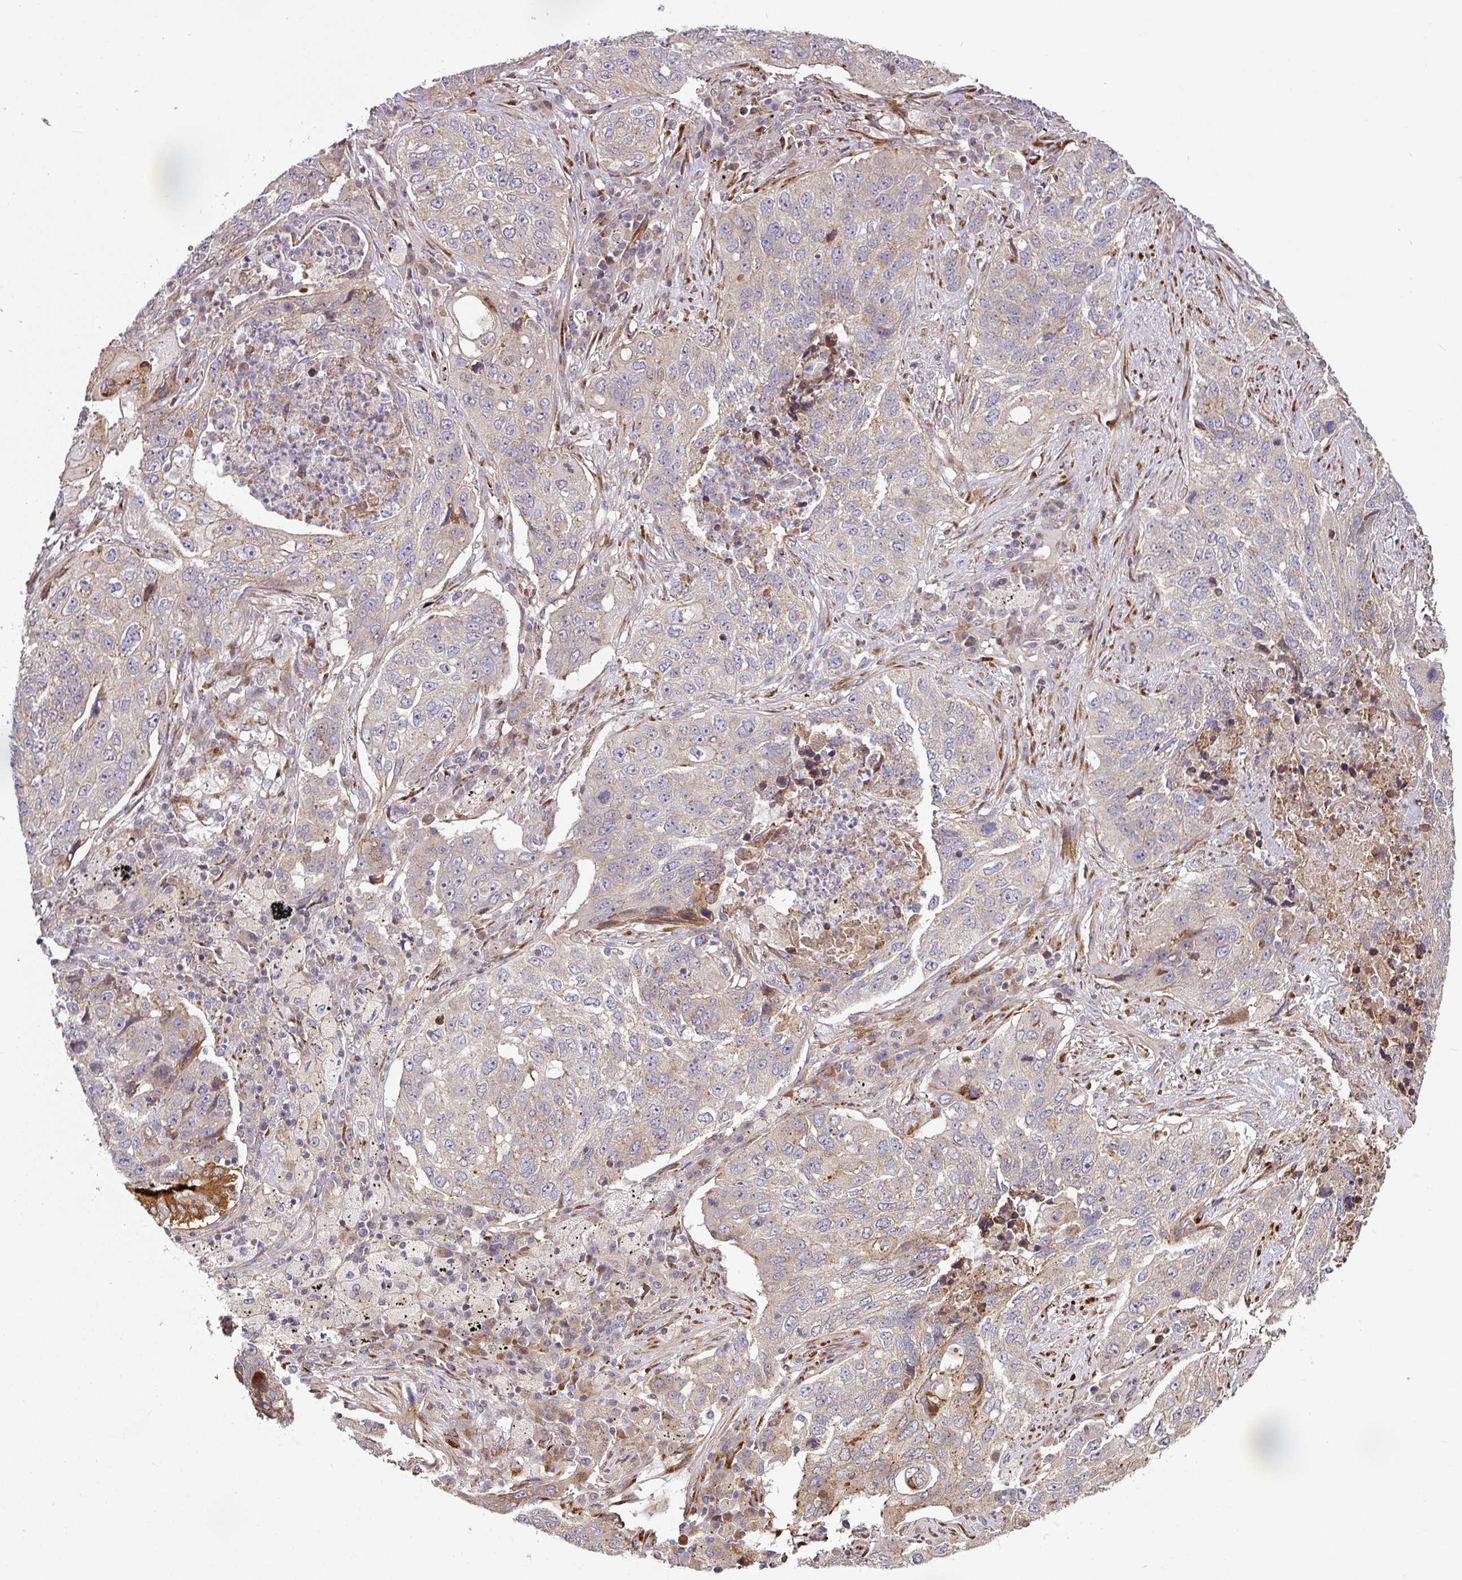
{"staining": {"intensity": "weak", "quantity": ">75%", "location": "cytoplasmic/membranous"}, "tissue": "lung cancer", "cell_type": "Tumor cells", "image_type": "cancer", "snomed": [{"axis": "morphology", "description": "Squamous cell carcinoma, NOS"}, {"axis": "topography", "description": "Lung"}], "caption": "This is an image of immunohistochemistry staining of lung cancer (squamous cell carcinoma), which shows weak staining in the cytoplasmic/membranous of tumor cells.", "gene": "CASP2", "patient": {"sex": "female", "age": 63}}